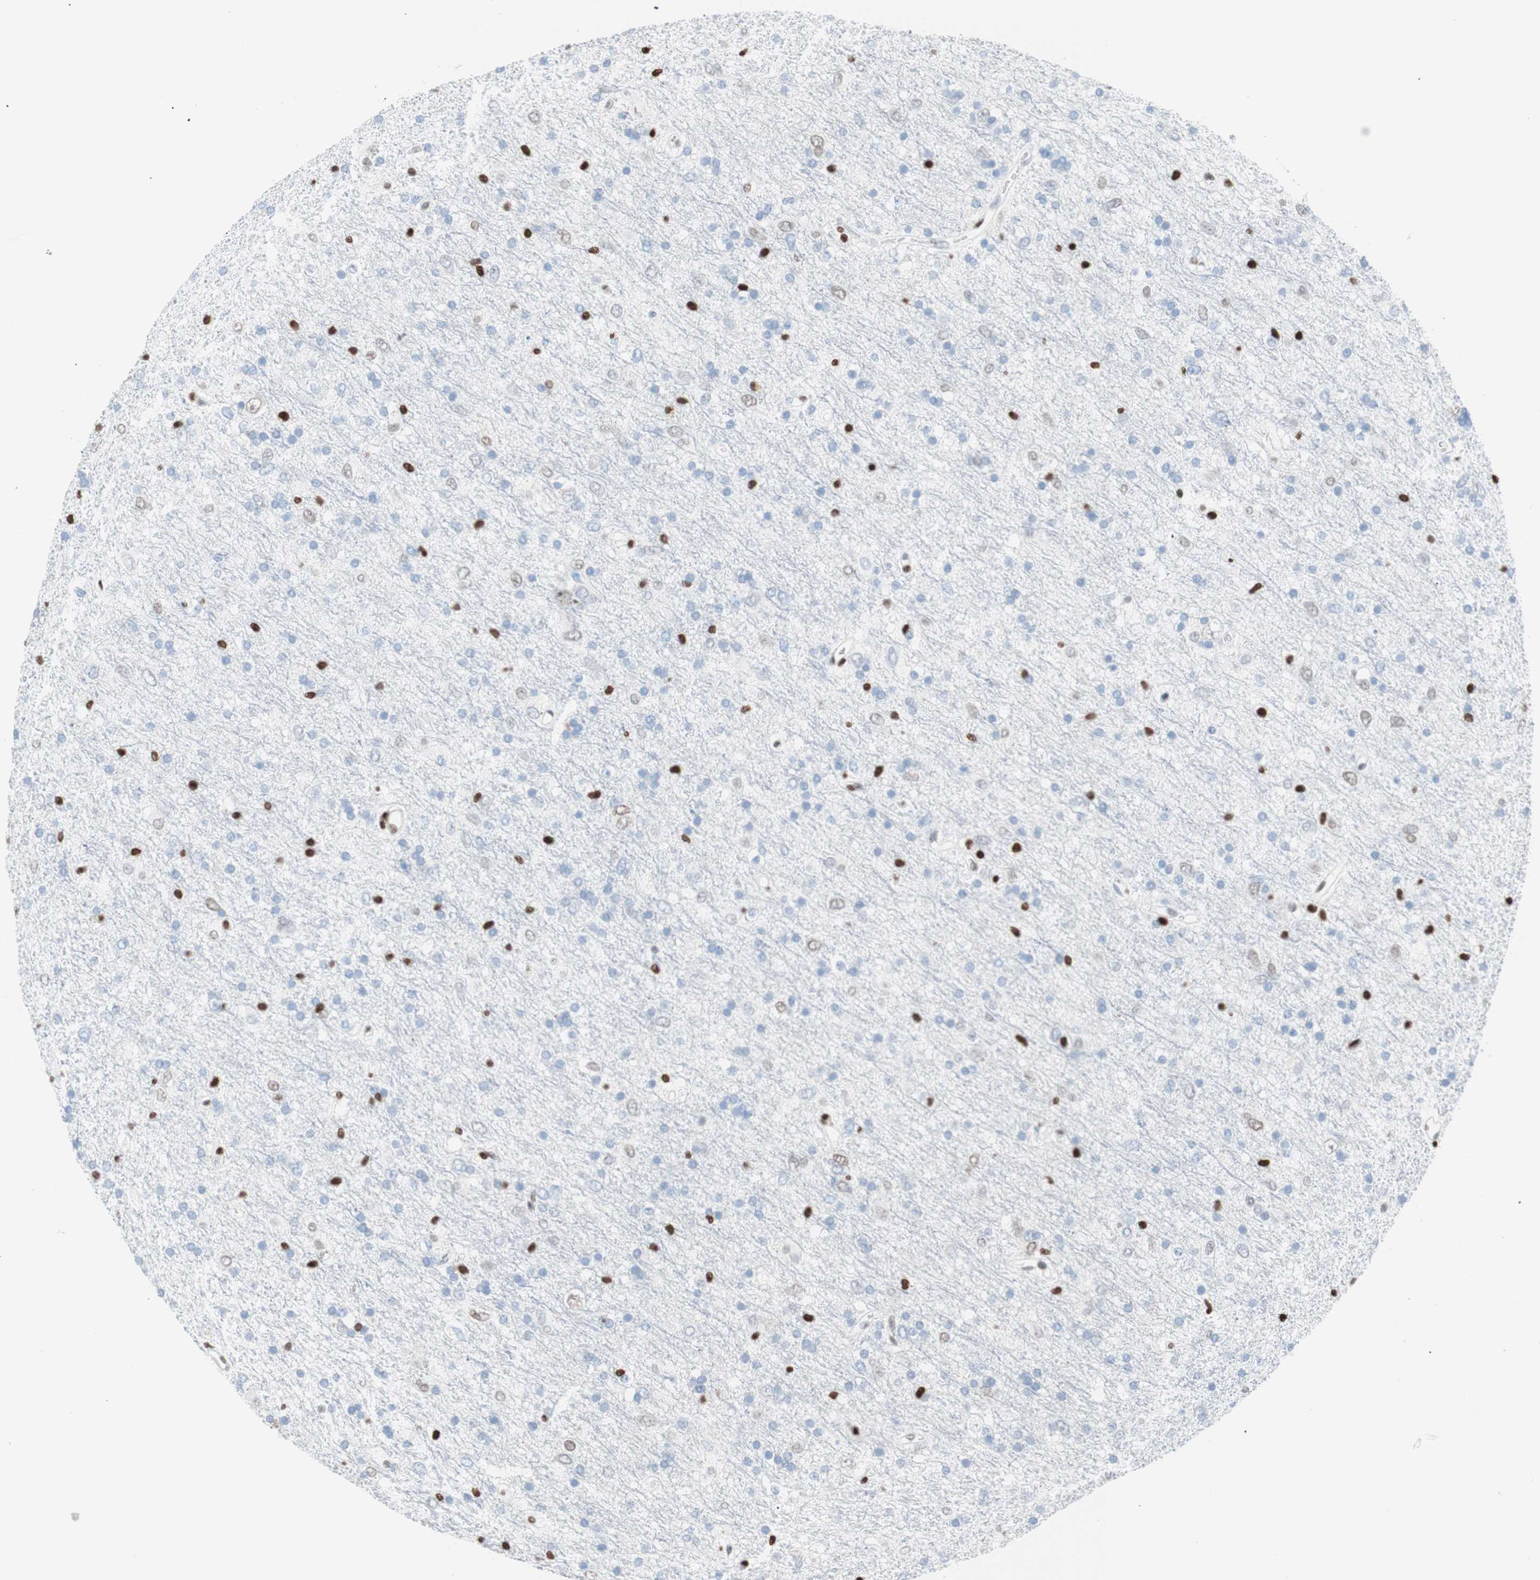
{"staining": {"intensity": "strong", "quantity": "<25%", "location": "nuclear"}, "tissue": "glioma", "cell_type": "Tumor cells", "image_type": "cancer", "snomed": [{"axis": "morphology", "description": "Glioma, malignant, Low grade"}, {"axis": "topography", "description": "Brain"}], "caption": "Protein analysis of malignant glioma (low-grade) tissue demonstrates strong nuclear expression in approximately <25% of tumor cells.", "gene": "CEBPB", "patient": {"sex": "male", "age": 77}}